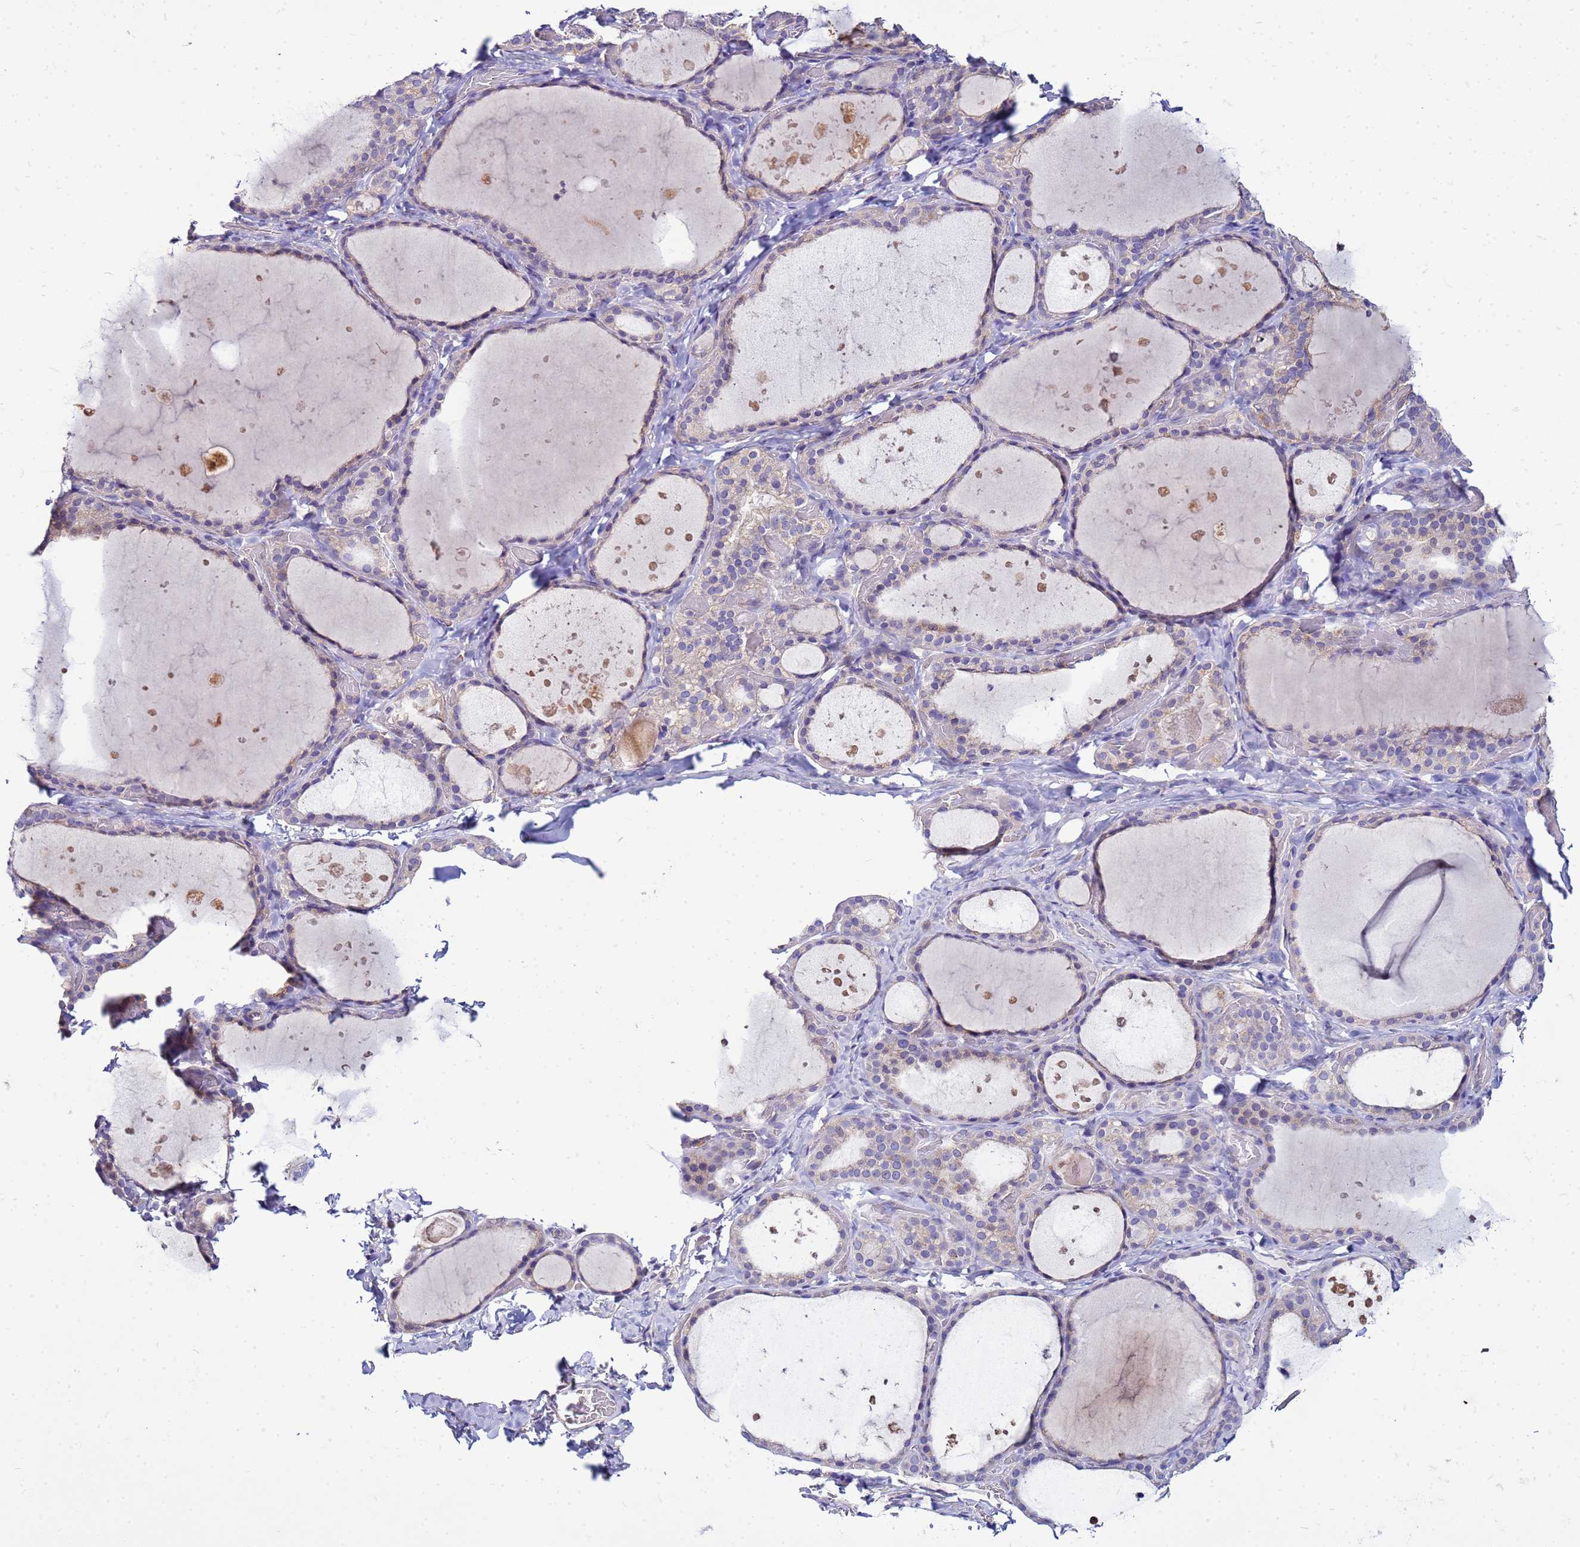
{"staining": {"intensity": "weak", "quantity": "<25%", "location": "cytoplasmic/membranous"}, "tissue": "thyroid gland", "cell_type": "Glandular cells", "image_type": "normal", "snomed": [{"axis": "morphology", "description": "Normal tissue, NOS"}, {"axis": "topography", "description": "Thyroid gland"}], "caption": "This image is of normal thyroid gland stained with immunohistochemistry to label a protein in brown with the nuclei are counter-stained blue. There is no positivity in glandular cells.", "gene": "PKD1", "patient": {"sex": "female", "age": 44}}